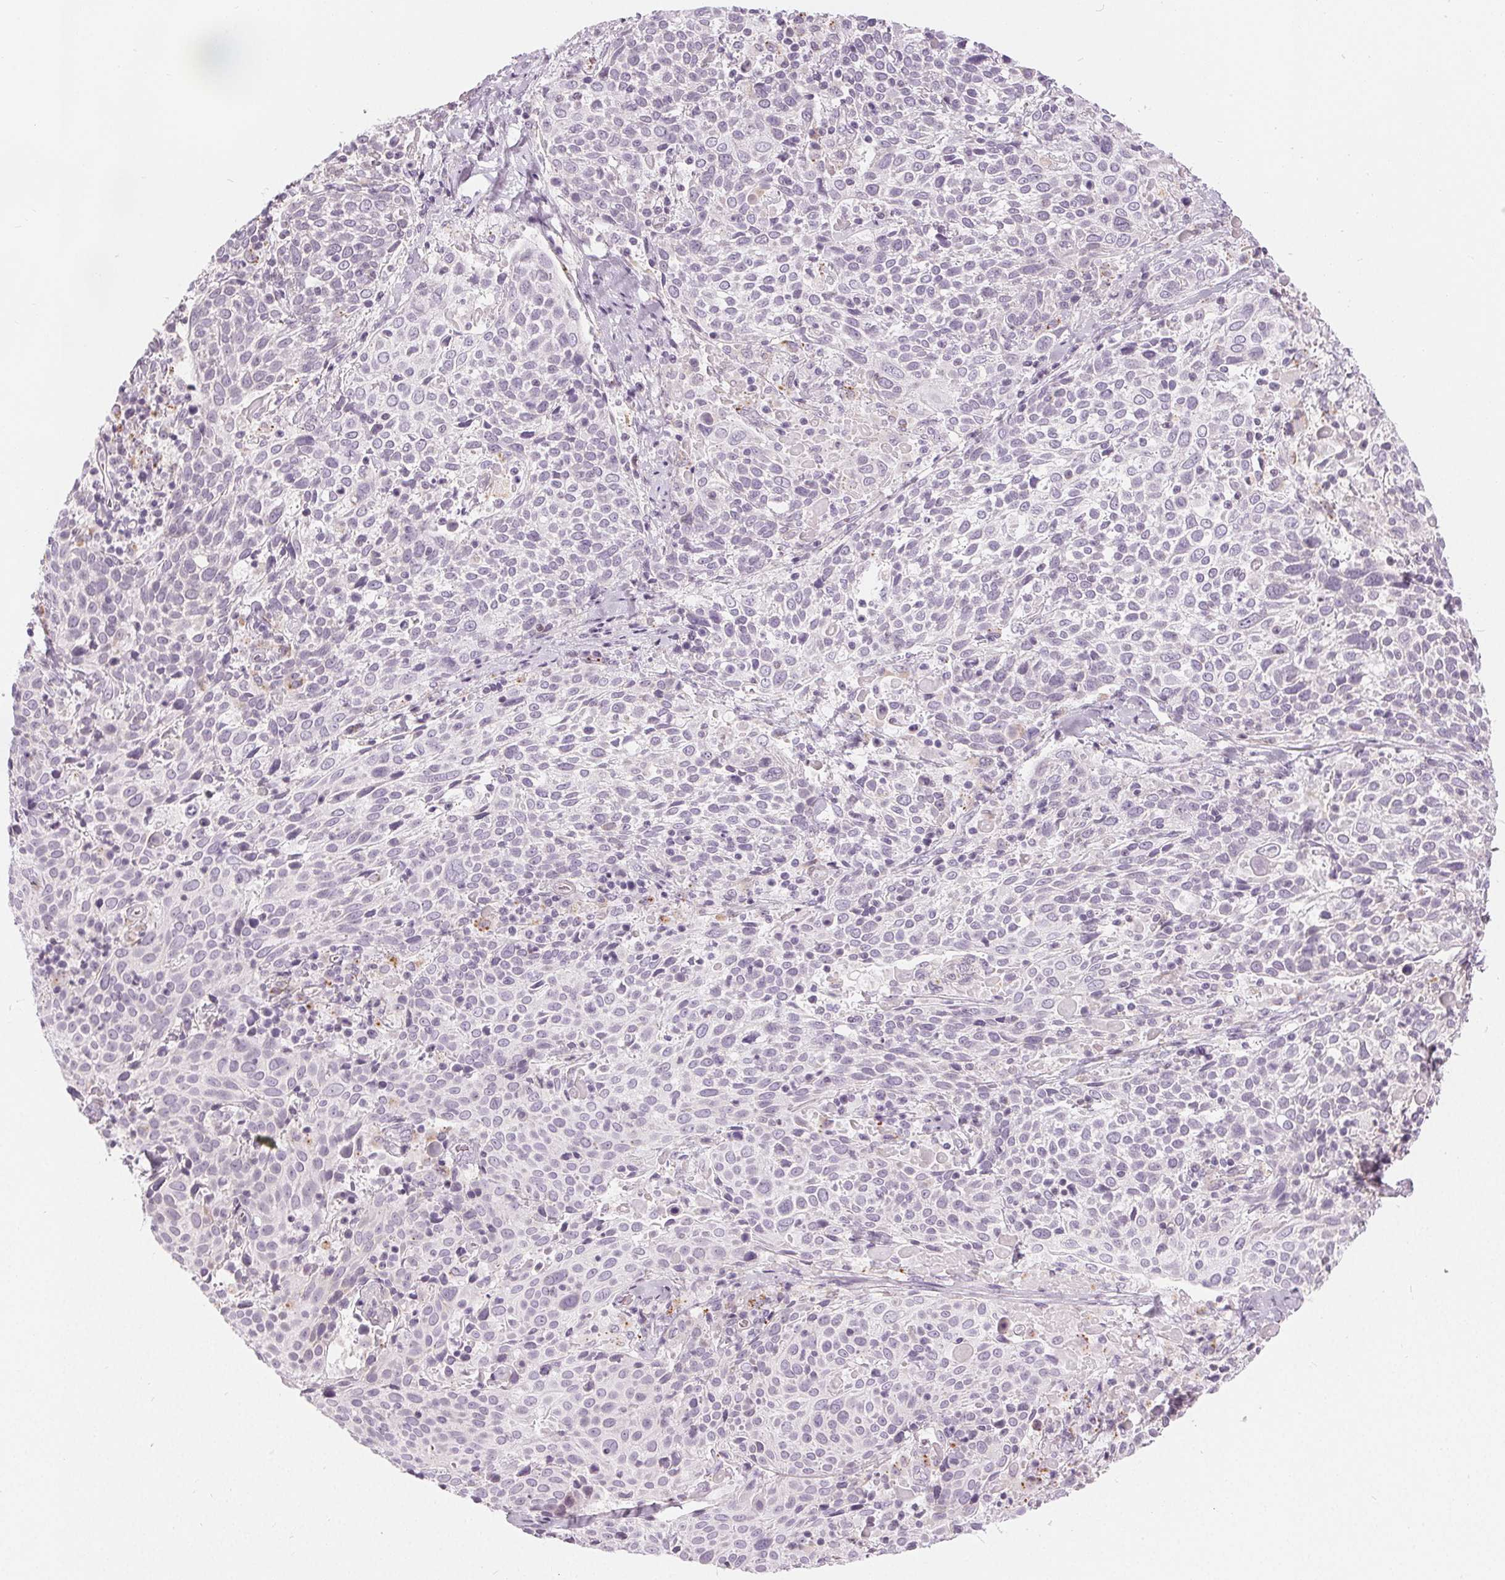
{"staining": {"intensity": "negative", "quantity": "none", "location": "none"}, "tissue": "cervical cancer", "cell_type": "Tumor cells", "image_type": "cancer", "snomed": [{"axis": "morphology", "description": "Squamous cell carcinoma, NOS"}, {"axis": "topography", "description": "Cervix"}], "caption": "This image is of squamous cell carcinoma (cervical) stained with immunohistochemistry (IHC) to label a protein in brown with the nuclei are counter-stained blue. There is no positivity in tumor cells.", "gene": "HOPX", "patient": {"sex": "female", "age": 61}}